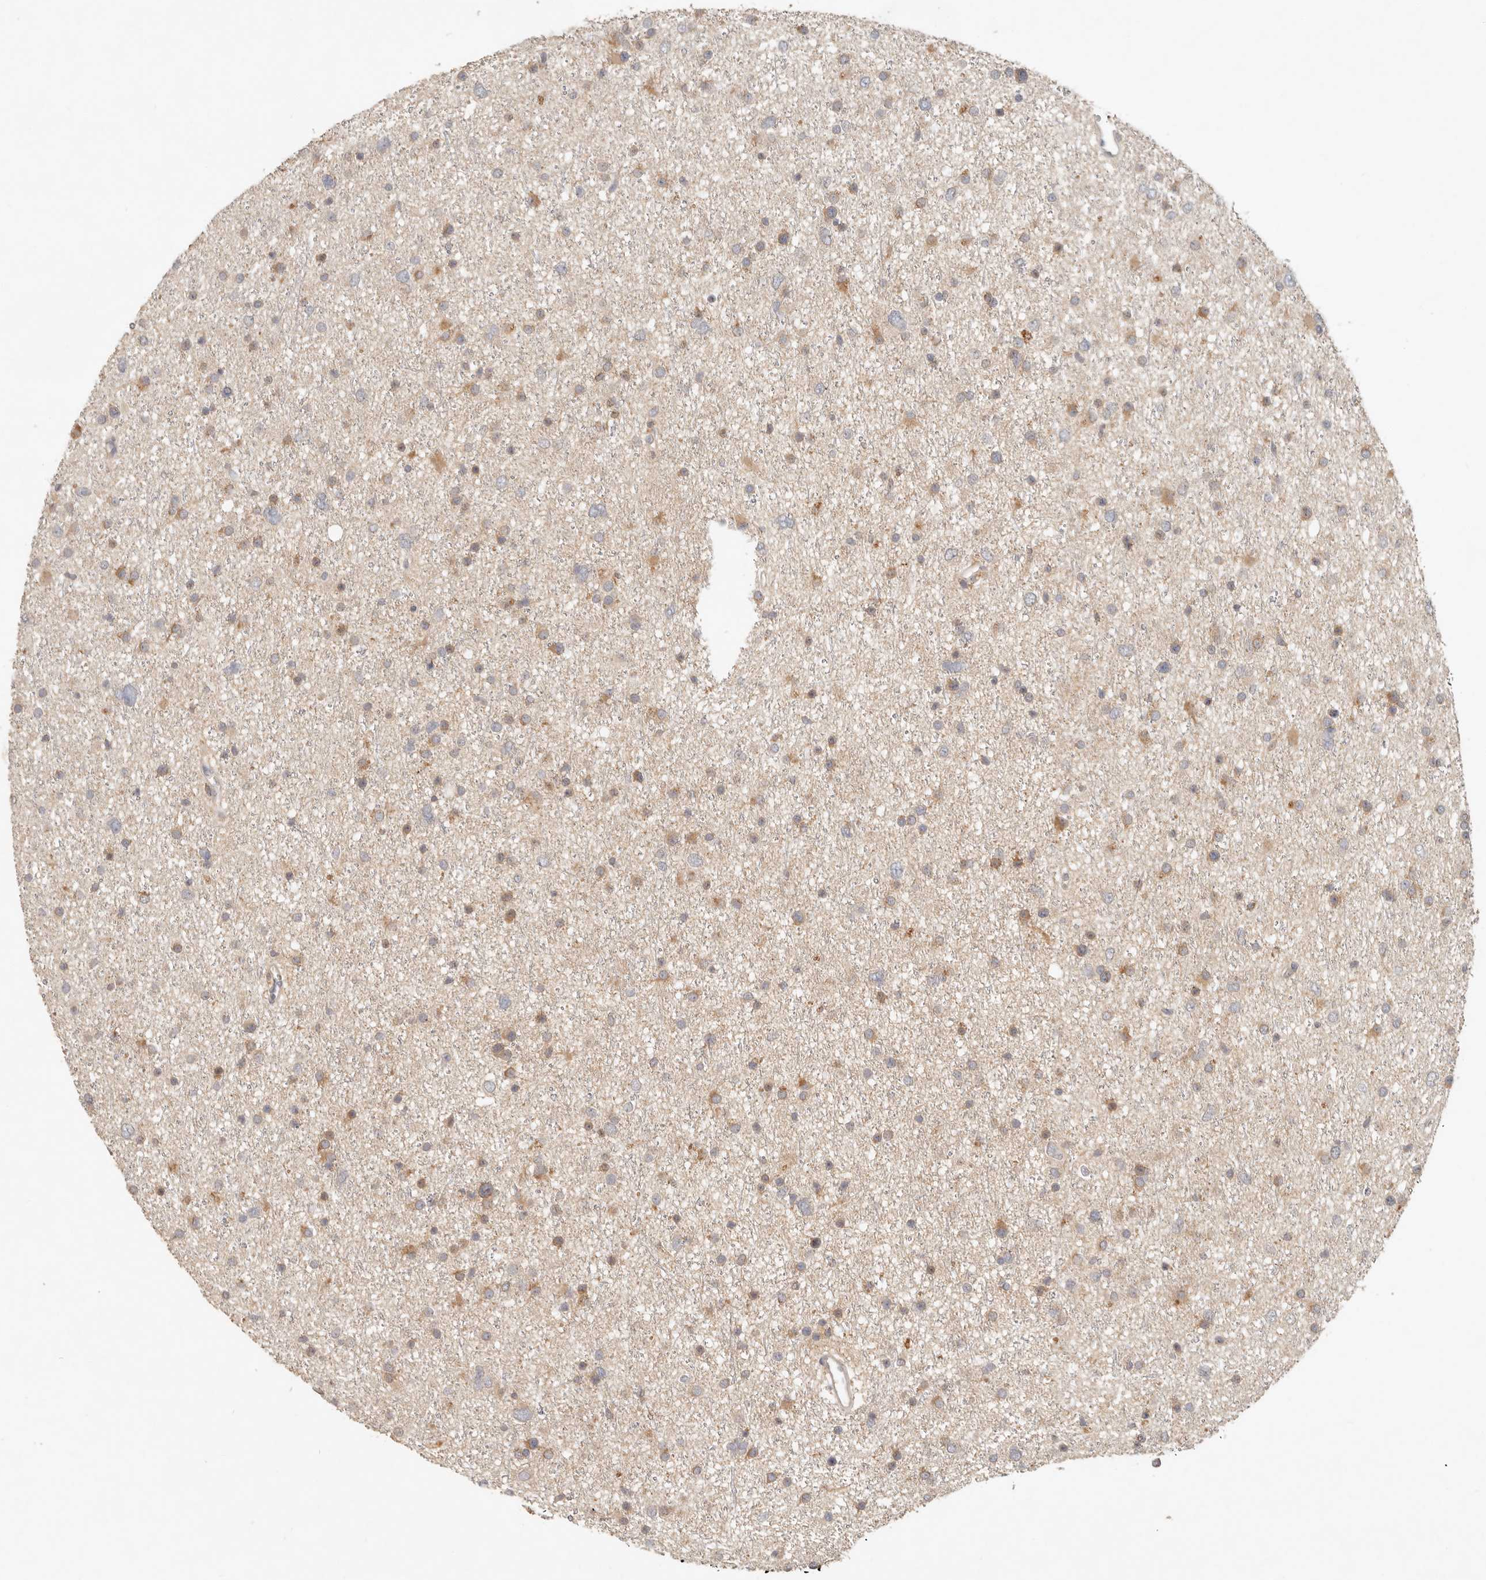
{"staining": {"intensity": "weak", "quantity": "<25%", "location": "cytoplasmic/membranous"}, "tissue": "glioma", "cell_type": "Tumor cells", "image_type": "cancer", "snomed": [{"axis": "morphology", "description": "Glioma, malignant, Low grade"}, {"axis": "topography", "description": "Cerebral cortex"}], "caption": "IHC image of human low-grade glioma (malignant) stained for a protein (brown), which displays no staining in tumor cells.", "gene": "ARHGEF10L", "patient": {"sex": "female", "age": 39}}